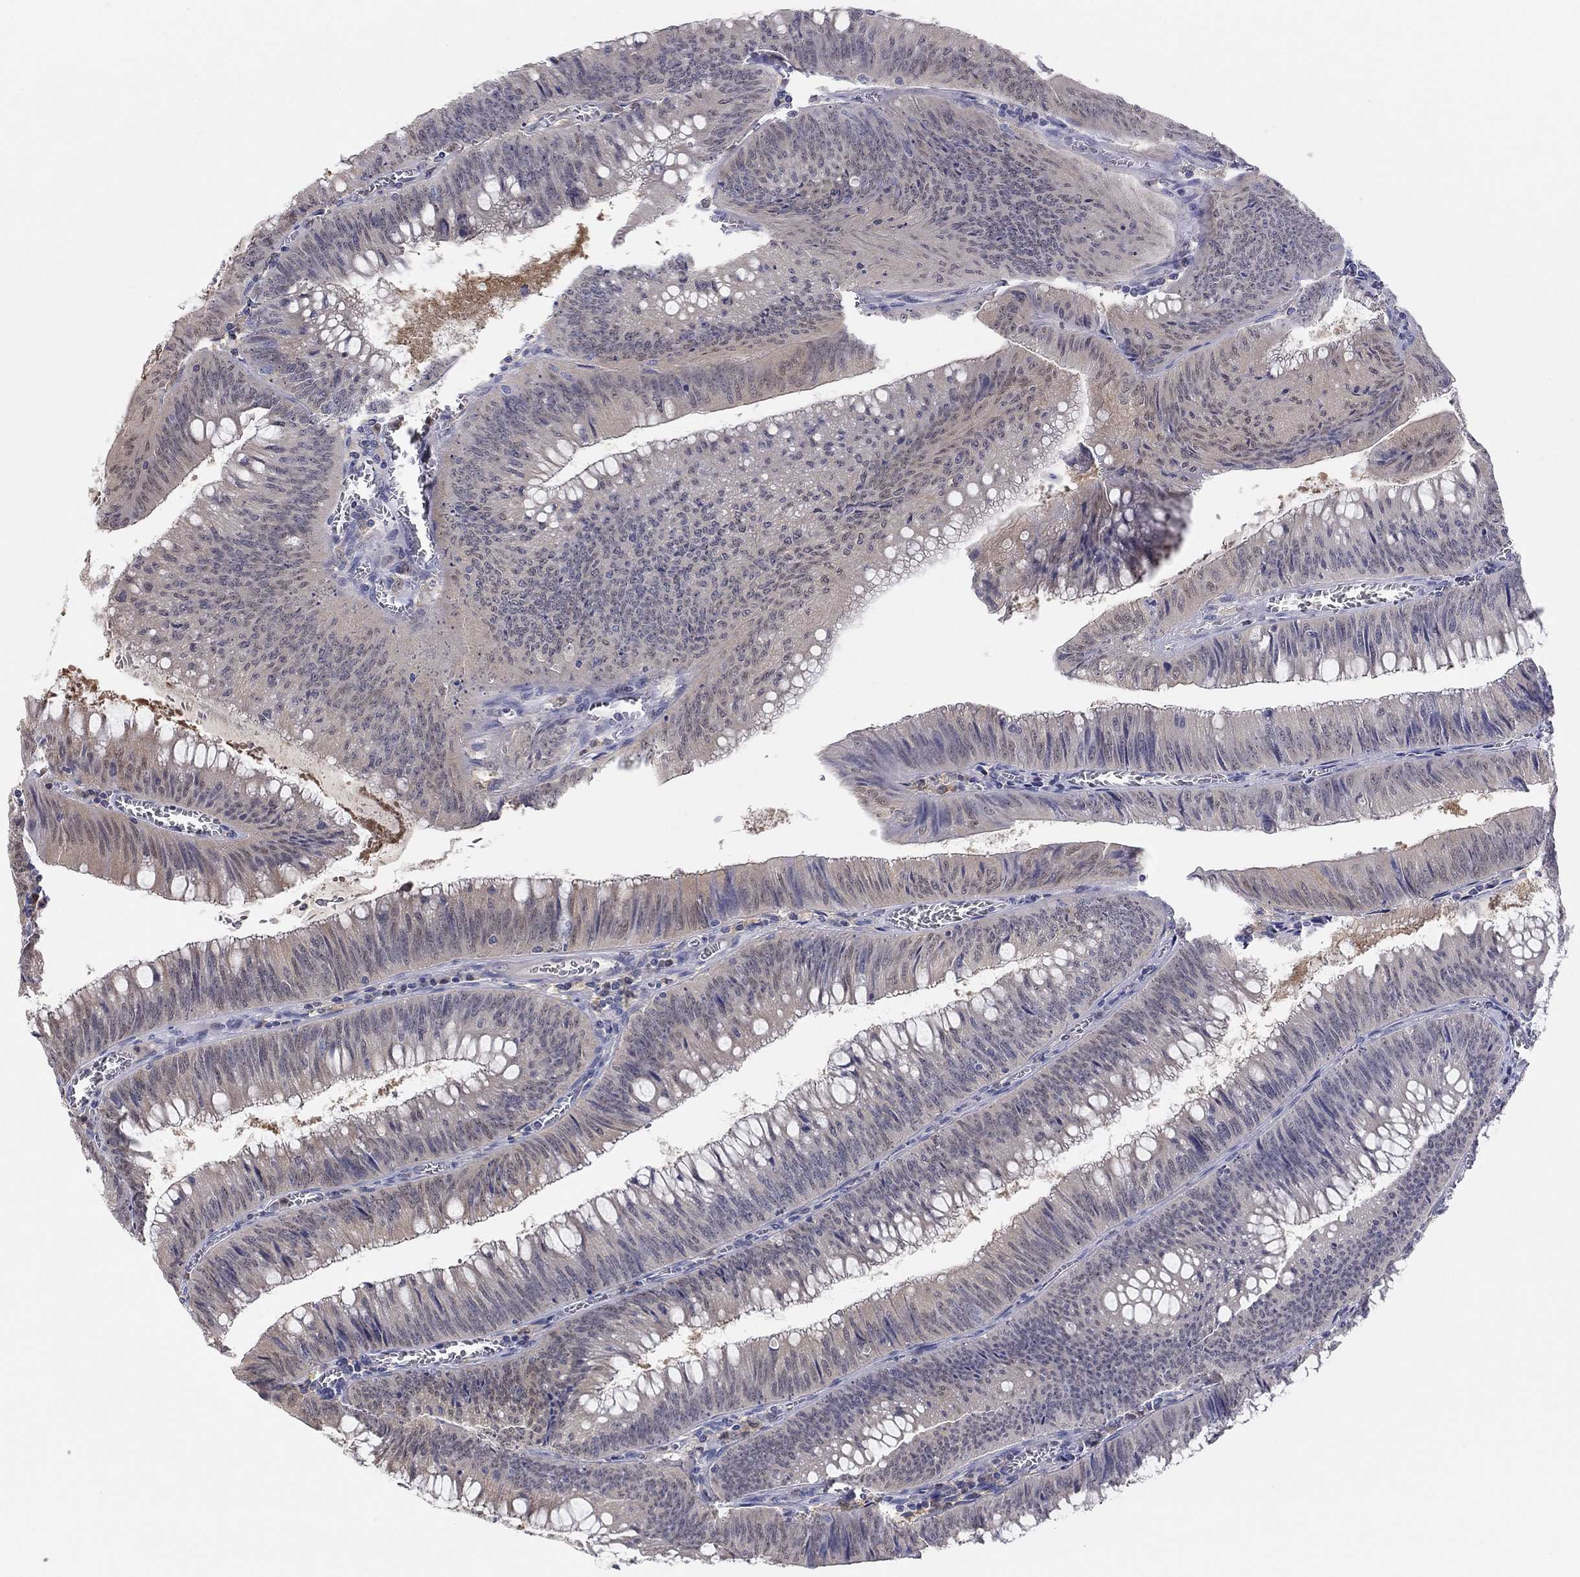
{"staining": {"intensity": "weak", "quantity": "25%-75%", "location": "cytoplasmic/membranous"}, "tissue": "colorectal cancer", "cell_type": "Tumor cells", "image_type": "cancer", "snomed": [{"axis": "morphology", "description": "Adenocarcinoma, NOS"}, {"axis": "topography", "description": "Rectum"}], "caption": "Immunohistochemistry (IHC) histopathology image of adenocarcinoma (colorectal) stained for a protein (brown), which demonstrates low levels of weak cytoplasmic/membranous positivity in approximately 25%-75% of tumor cells.", "gene": "PDXK", "patient": {"sex": "female", "age": 72}}